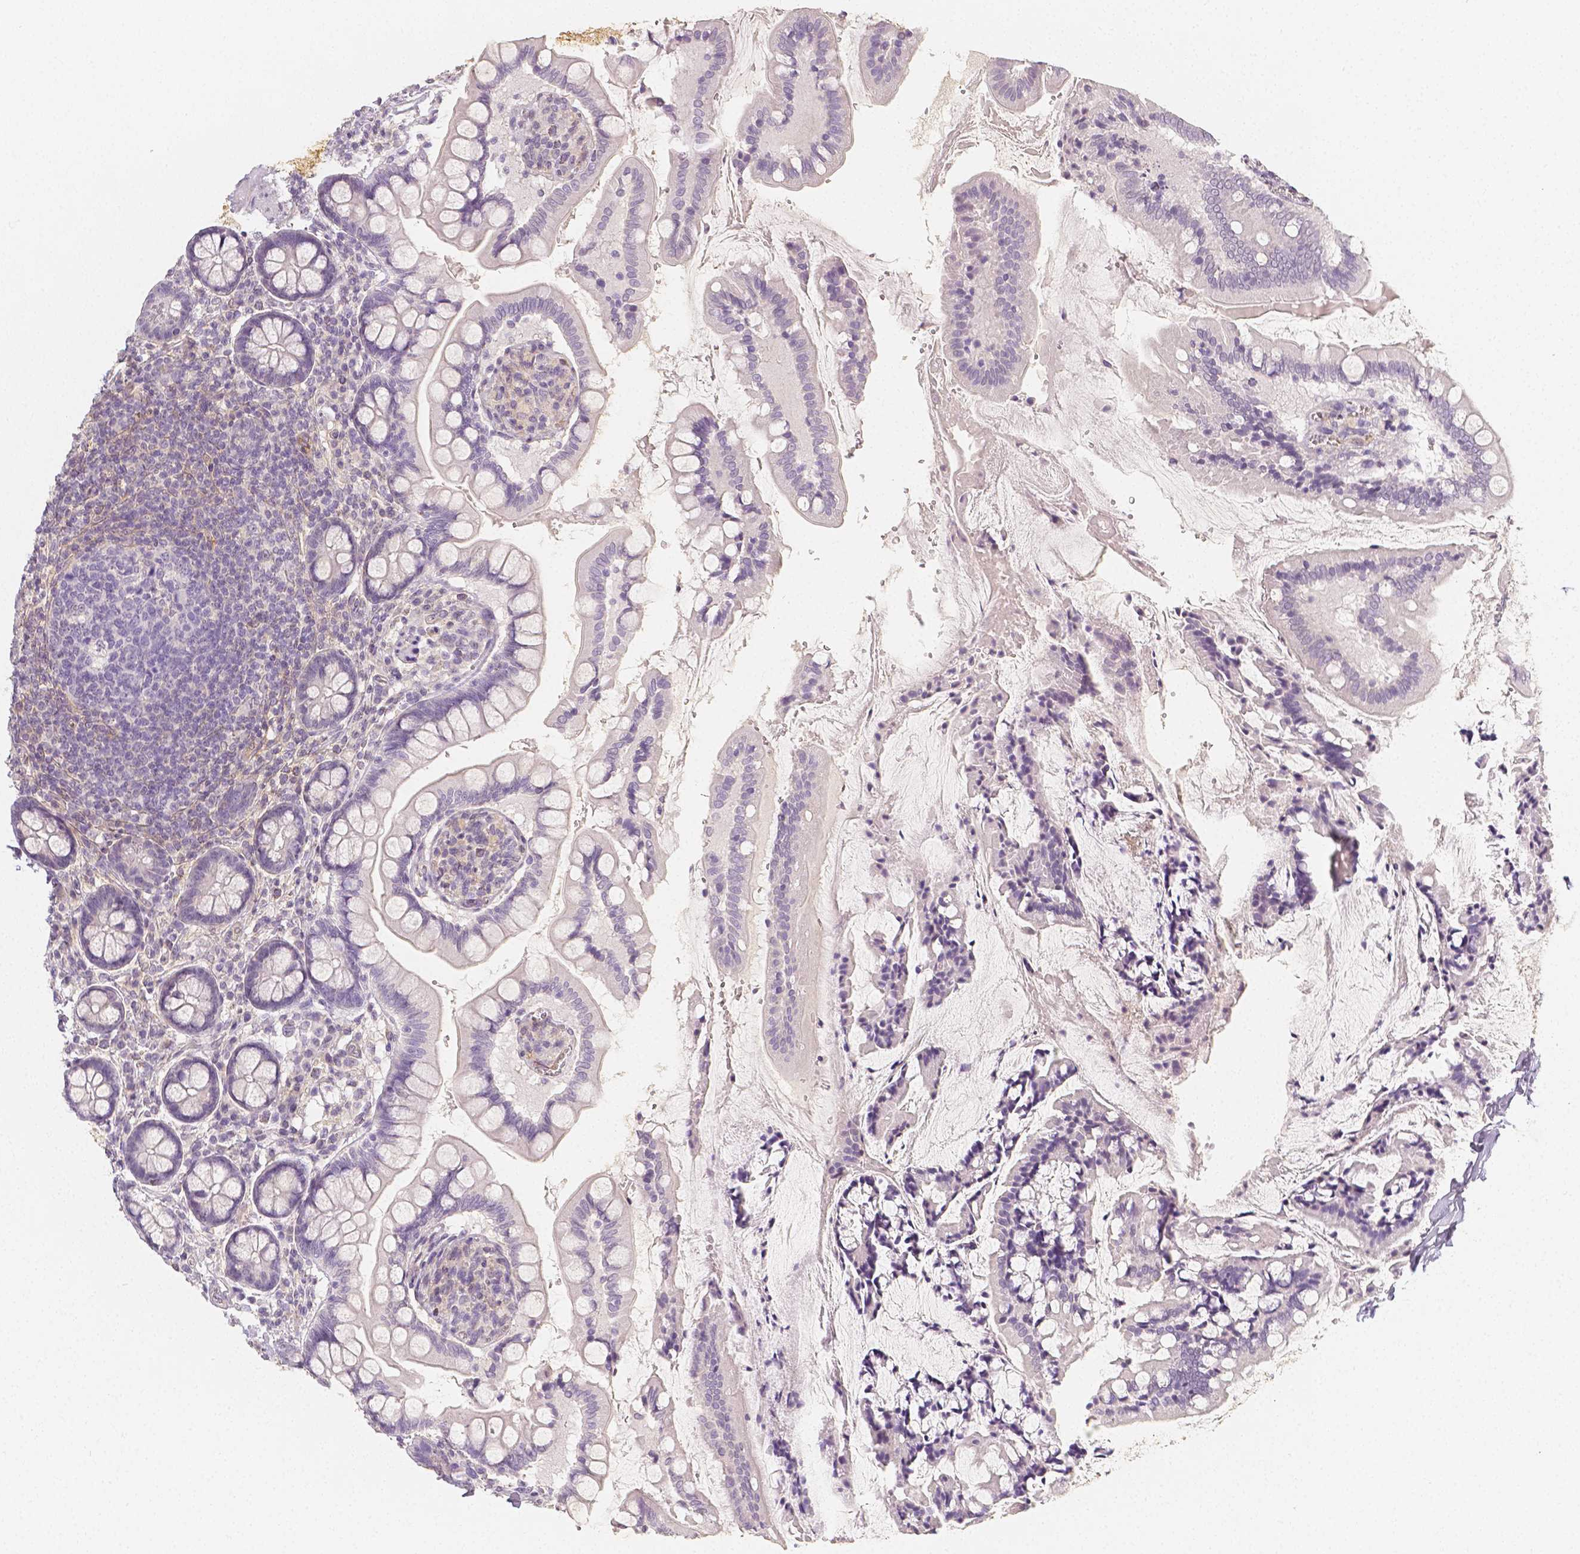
{"staining": {"intensity": "negative", "quantity": "none", "location": "none"}, "tissue": "small intestine", "cell_type": "Glandular cells", "image_type": "normal", "snomed": [{"axis": "morphology", "description": "Normal tissue, NOS"}, {"axis": "topography", "description": "Small intestine"}], "caption": "DAB immunohistochemical staining of unremarkable human small intestine demonstrates no significant positivity in glandular cells.", "gene": "THY1", "patient": {"sex": "female", "age": 56}}